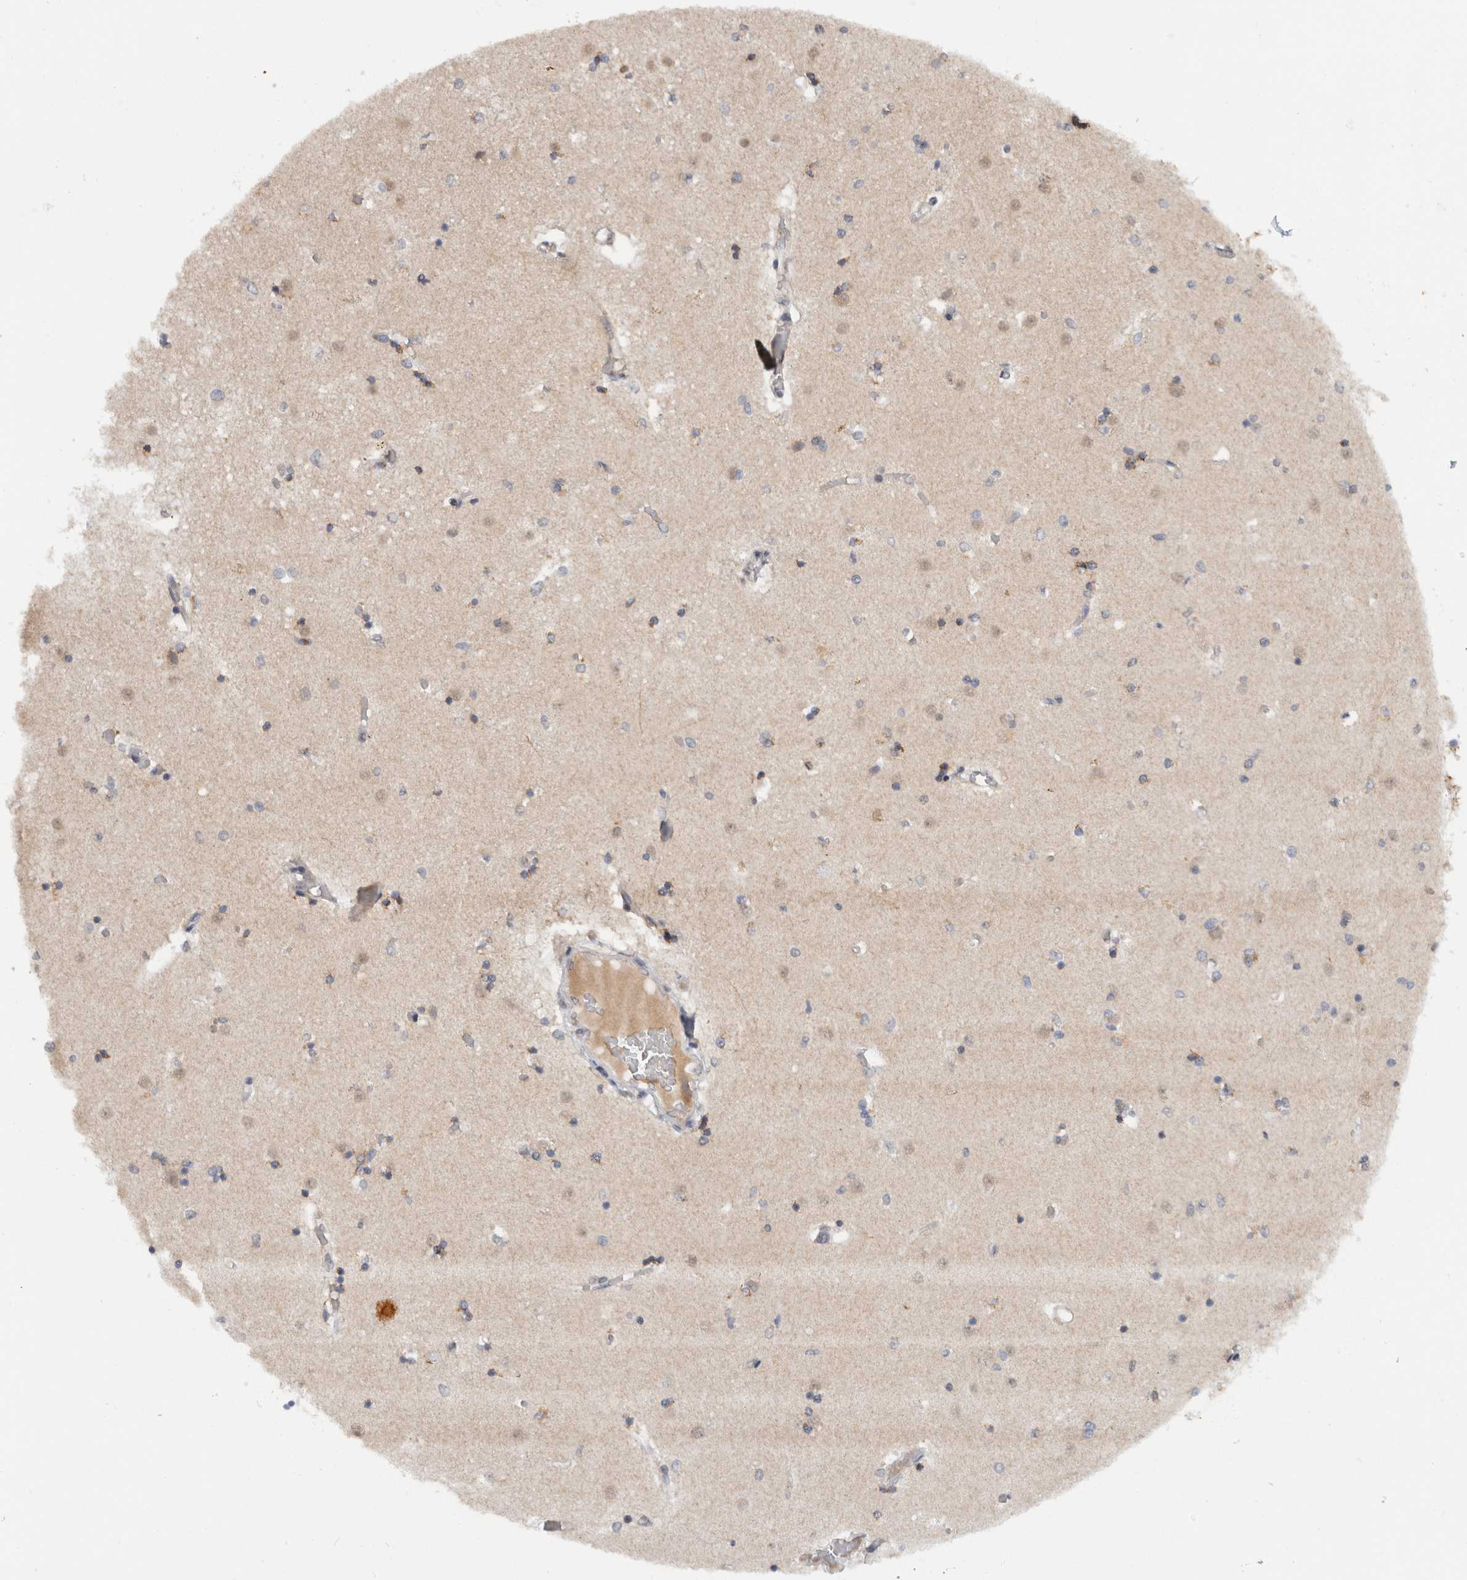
{"staining": {"intensity": "moderate", "quantity": "<25%", "location": "cytoplasmic/membranous,nuclear"}, "tissue": "caudate", "cell_type": "Glial cells", "image_type": "normal", "snomed": [{"axis": "morphology", "description": "Normal tissue, NOS"}, {"axis": "topography", "description": "Lateral ventricle wall"}], "caption": "Moderate cytoplasmic/membranous,nuclear positivity is identified in approximately <25% of glial cells in normal caudate.", "gene": "CMC2", "patient": {"sex": "male", "age": 45}}